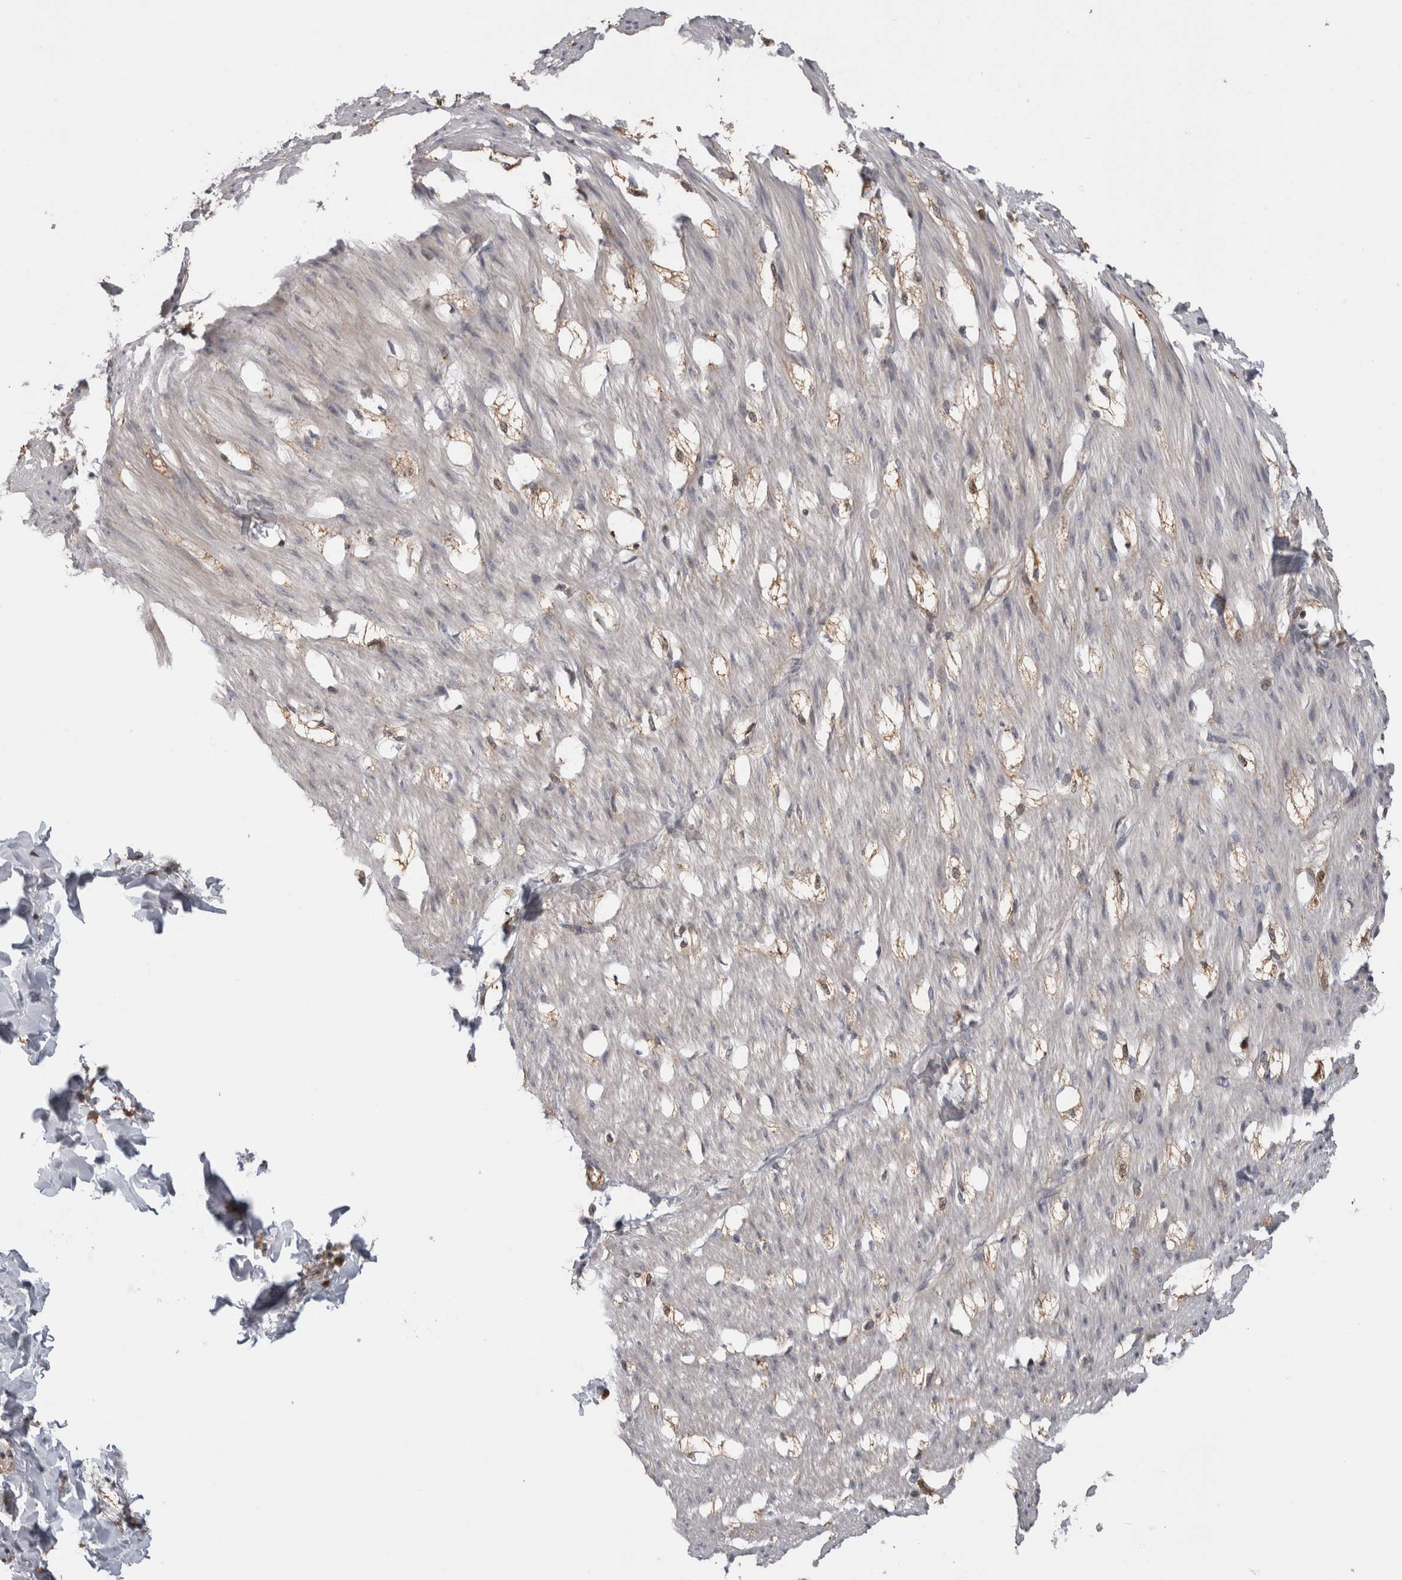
{"staining": {"intensity": "weak", "quantity": "<25%", "location": "cytoplasmic/membranous"}, "tissue": "smooth muscle", "cell_type": "Smooth muscle cells", "image_type": "normal", "snomed": [{"axis": "morphology", "description": "Normal tissue, NOS"}, {"axis": "morphology", "description": "Adenocarcinoma, NOS"}, {"axis": "topography", "description": "Smooth muscle"}, {"axis": "topography", "description": "Colon"}], "caption": "Immunohistochemistry (IHC) micrograph of benign human smooth muscle stained for a protein (brown), which shows no positivity in smooth muscle cells.", "gene": "USH1G", "patient": {"sex": "male", "age": 14}}